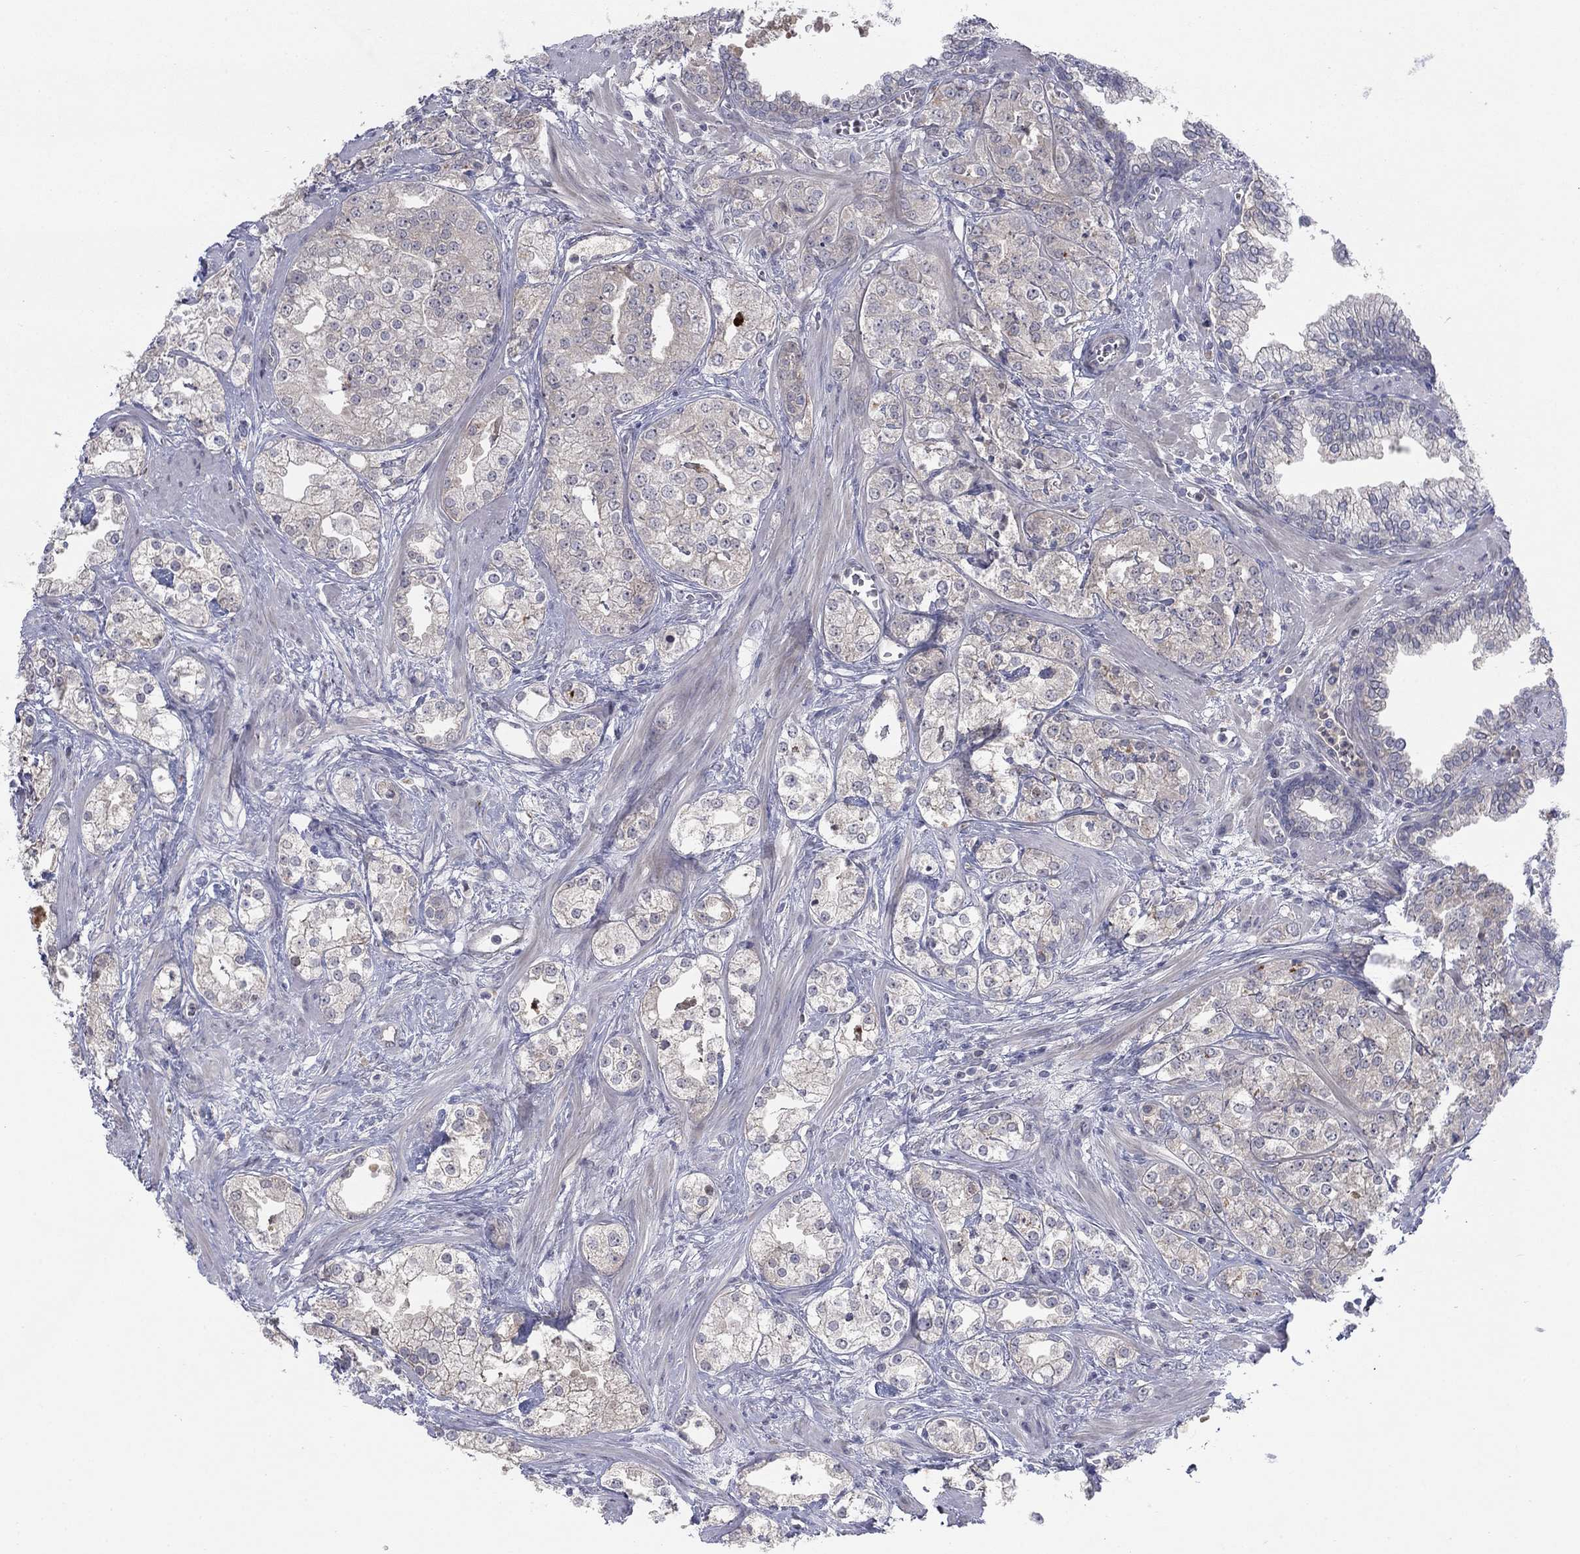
{"staining": {"intensity": "negative", "quantity": "none", "location": "none"}, "tissue": "prostate cancer", "cell_type": "Tumor cells", "image_type": "cancer", "snomed": [{"axis": "morphology", "description": "Adenocarcinoma, NOS"}, {"axis": "topography", "description": "Prostate and seminal vesicle, NOS"}, {"axis": "topography", "description": "Prostate"}], "caption": "Prostate adenocarcinoma was stained to show a protein in brown. There is no significant staining in tumor cells.", "gene": "AMN1", "patient": {"sex": "male", "age": 62}}